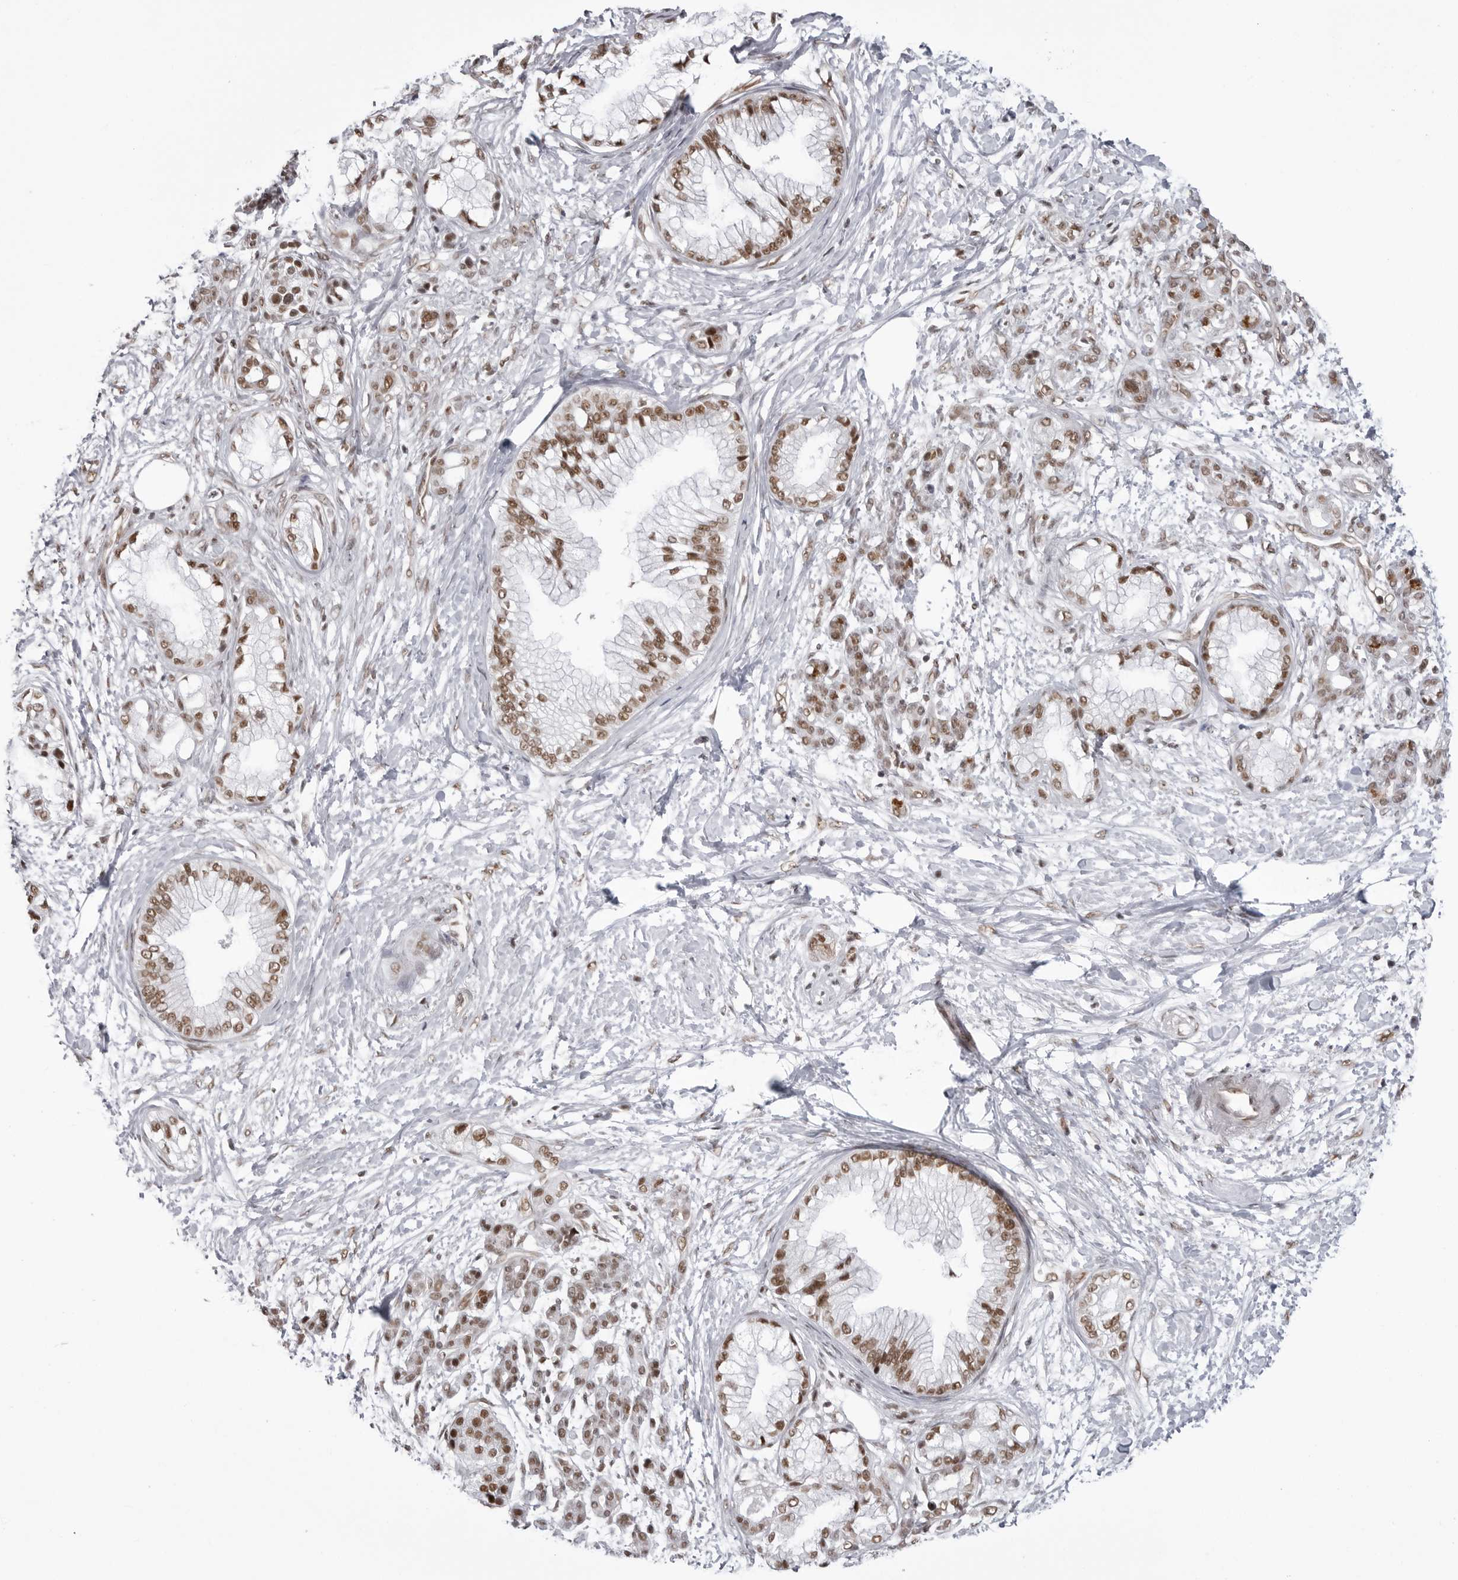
{"staining": {"intensity": "moderate", "quantity": ">75%", "location": "nuclear"}, "tissue": "pancreatic cancer", "cell_type": "Tumor cells", "image_type": "cancer", "snomed": [{"axis": "morphology", "description": "Adenocarcinoma, NOS"}, {"axis": "topography", "description": "Pancreas"}], "caption": "A brown stain highlights moderate nuclear staining of a protein in human pancreatic adenocarcinoma tumor cells. (brown staining indicates protein expression, while blue staining denotes nuclei).", "gene": "RNF26", "patient": {"sex": "male", "age": 68}}